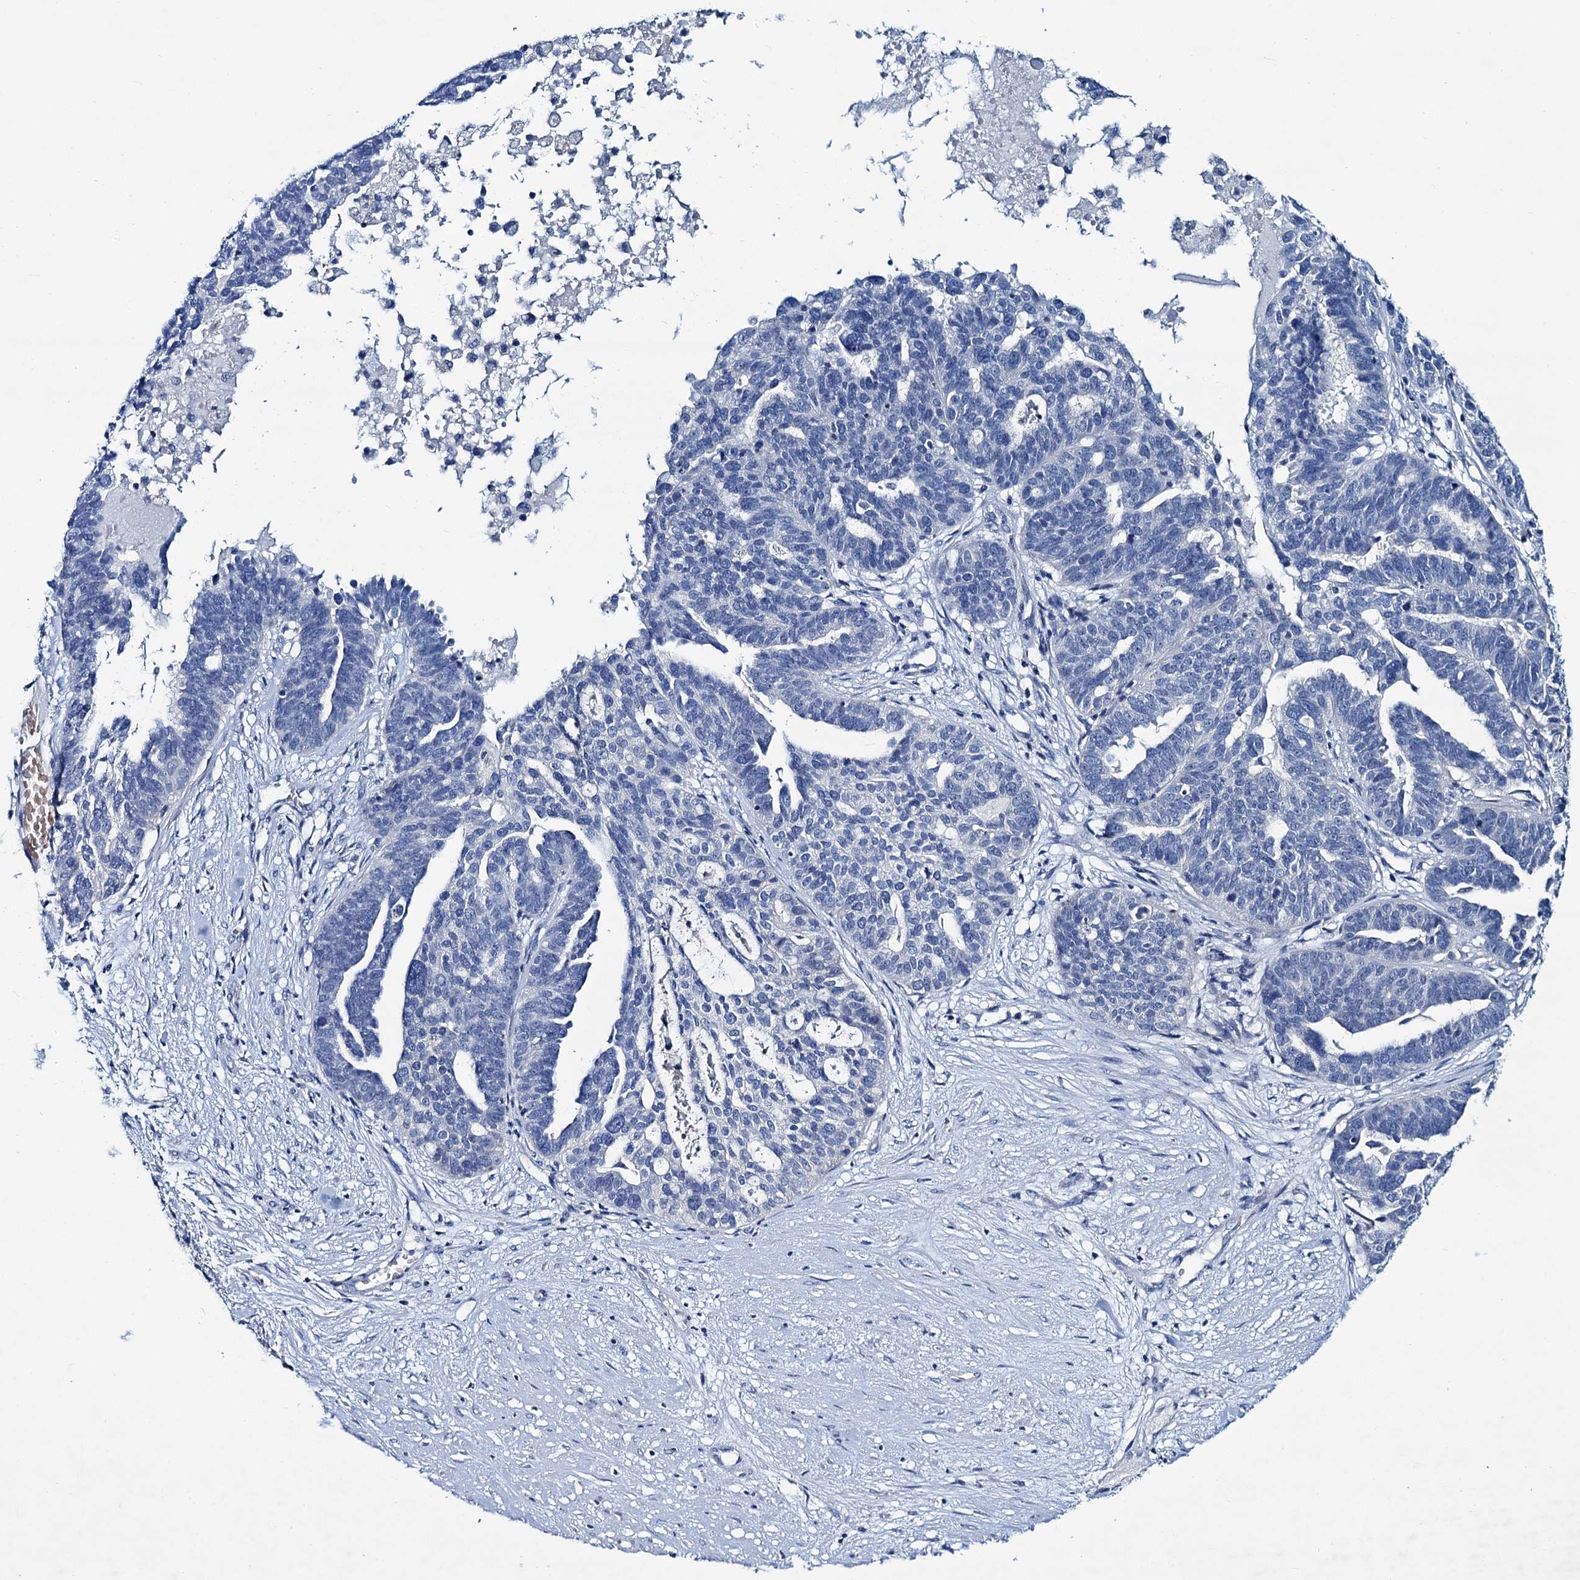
{"staining": {"intensity": "negative", "quantity": "none", "location": "none"}, "tissue": "ovarian cancer", "cell_type": "Tumor cells", "image_type": "cancer", "snomed": [{"axis": "morphology", "description": "Cystadenocarcinoma, serous, NOS"}, {"axis": "topography", "description": "Ovary"}], "caption": "DAB (3,3'-diaminobenzidine) immunohistochemical staining of serous cystadenocarcinoma (ovarian) exhibits no significant staining in tumor cells.", "gene": "RTKN2", "patient": {"sex": "female", "age": 59}}